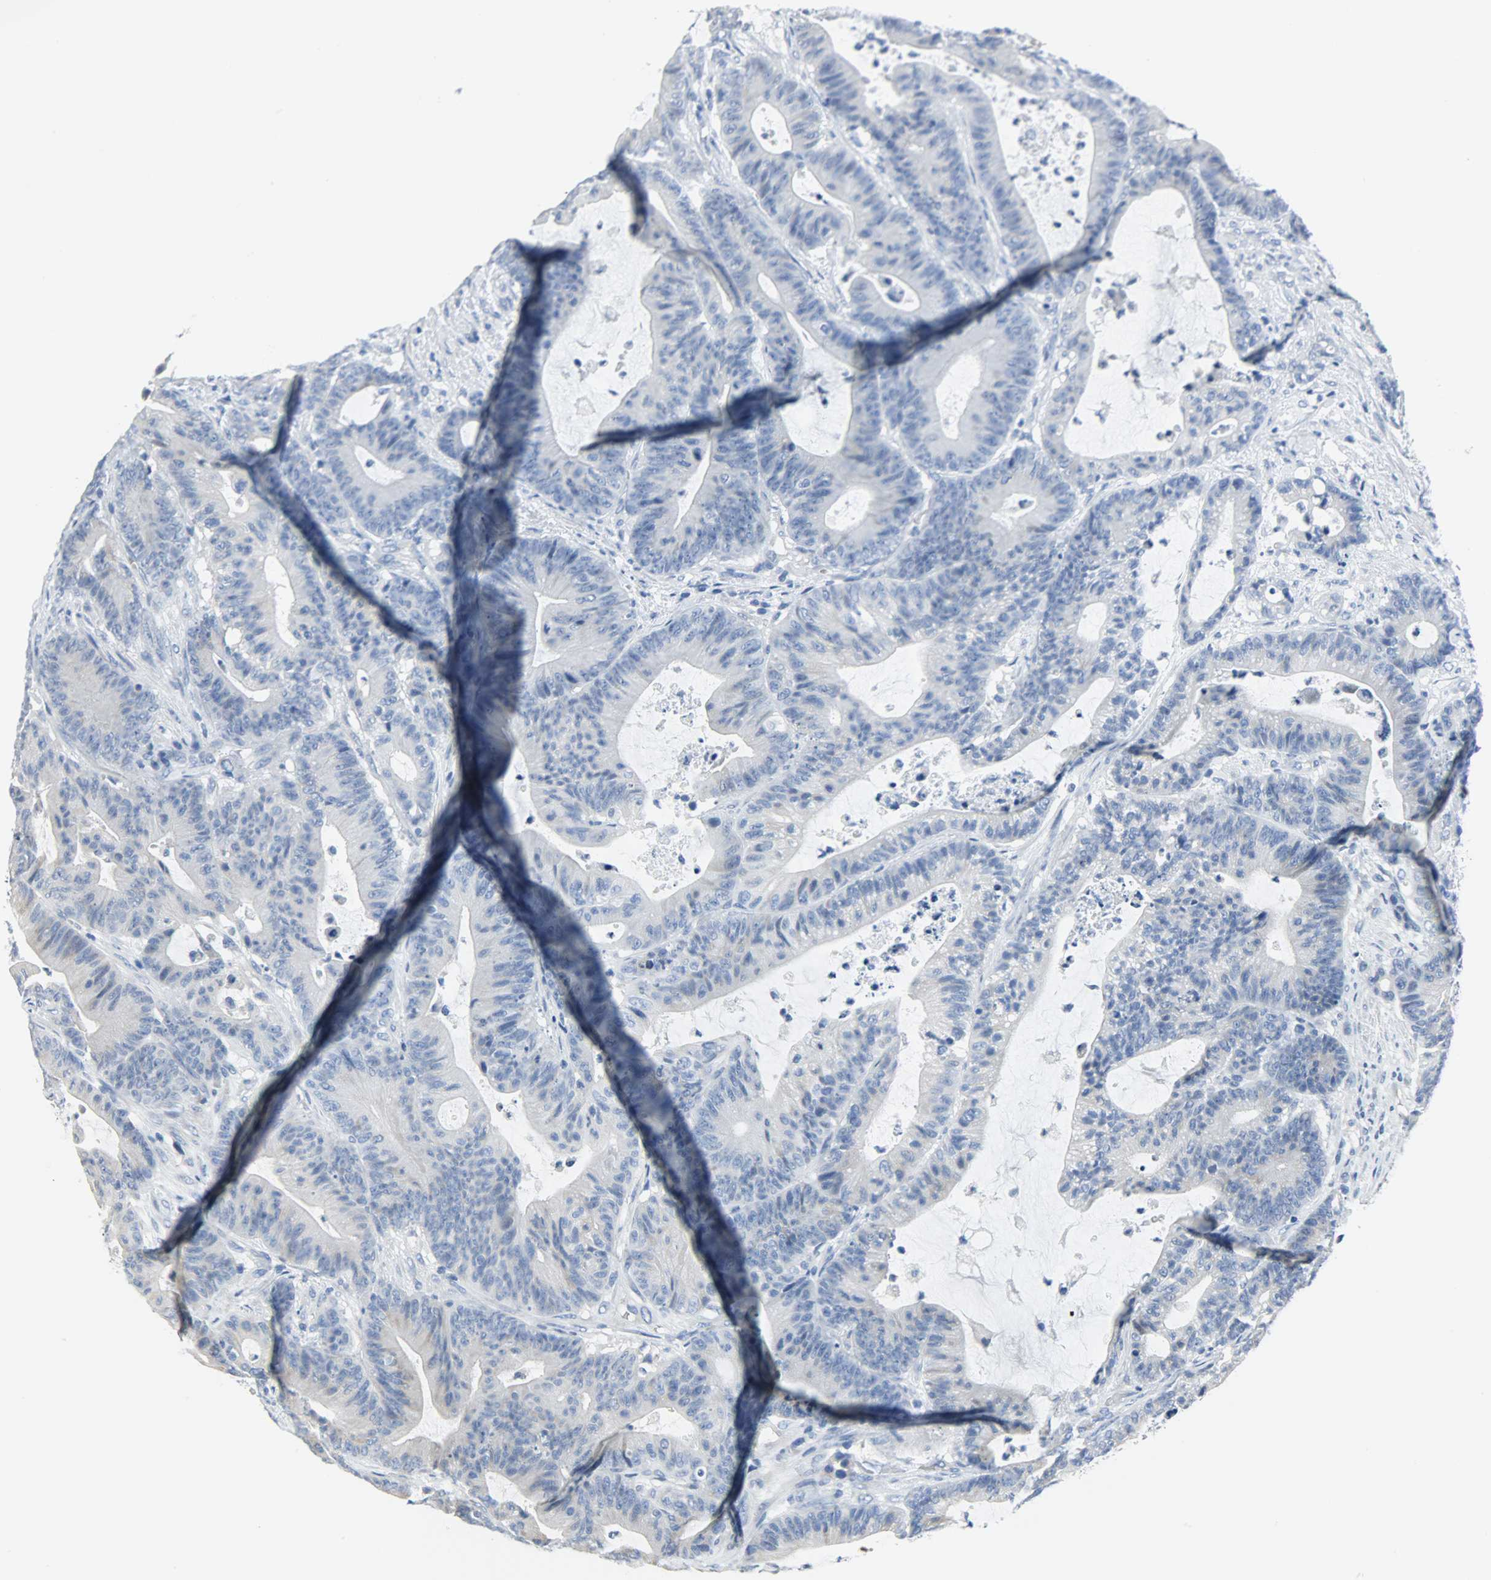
{"staining": {"intensity": "negative", "quantity": "none", "location": "none"}, "tissue": "colorectal cancer", "cell_type": "Tumor cells", "image_type": "cancer", "snomed": [{"axis": "morphology", "description": "Adenocarcinoma, NOS"}, {"axis": "topography", "description": "Colon"}], "caption": "Immunohistochemistry micrograph of neoplastic tissue: colorectal adenocarcinoma stained with DAB (3,3'-diaminobenzidine) exhibits no significant protein positivity in tumor cells. (Immunohistochemistry, brightfield microscopy, high magnification).", "gene": "CEBPE", "patient": {"sex": "female", "age": 84}}